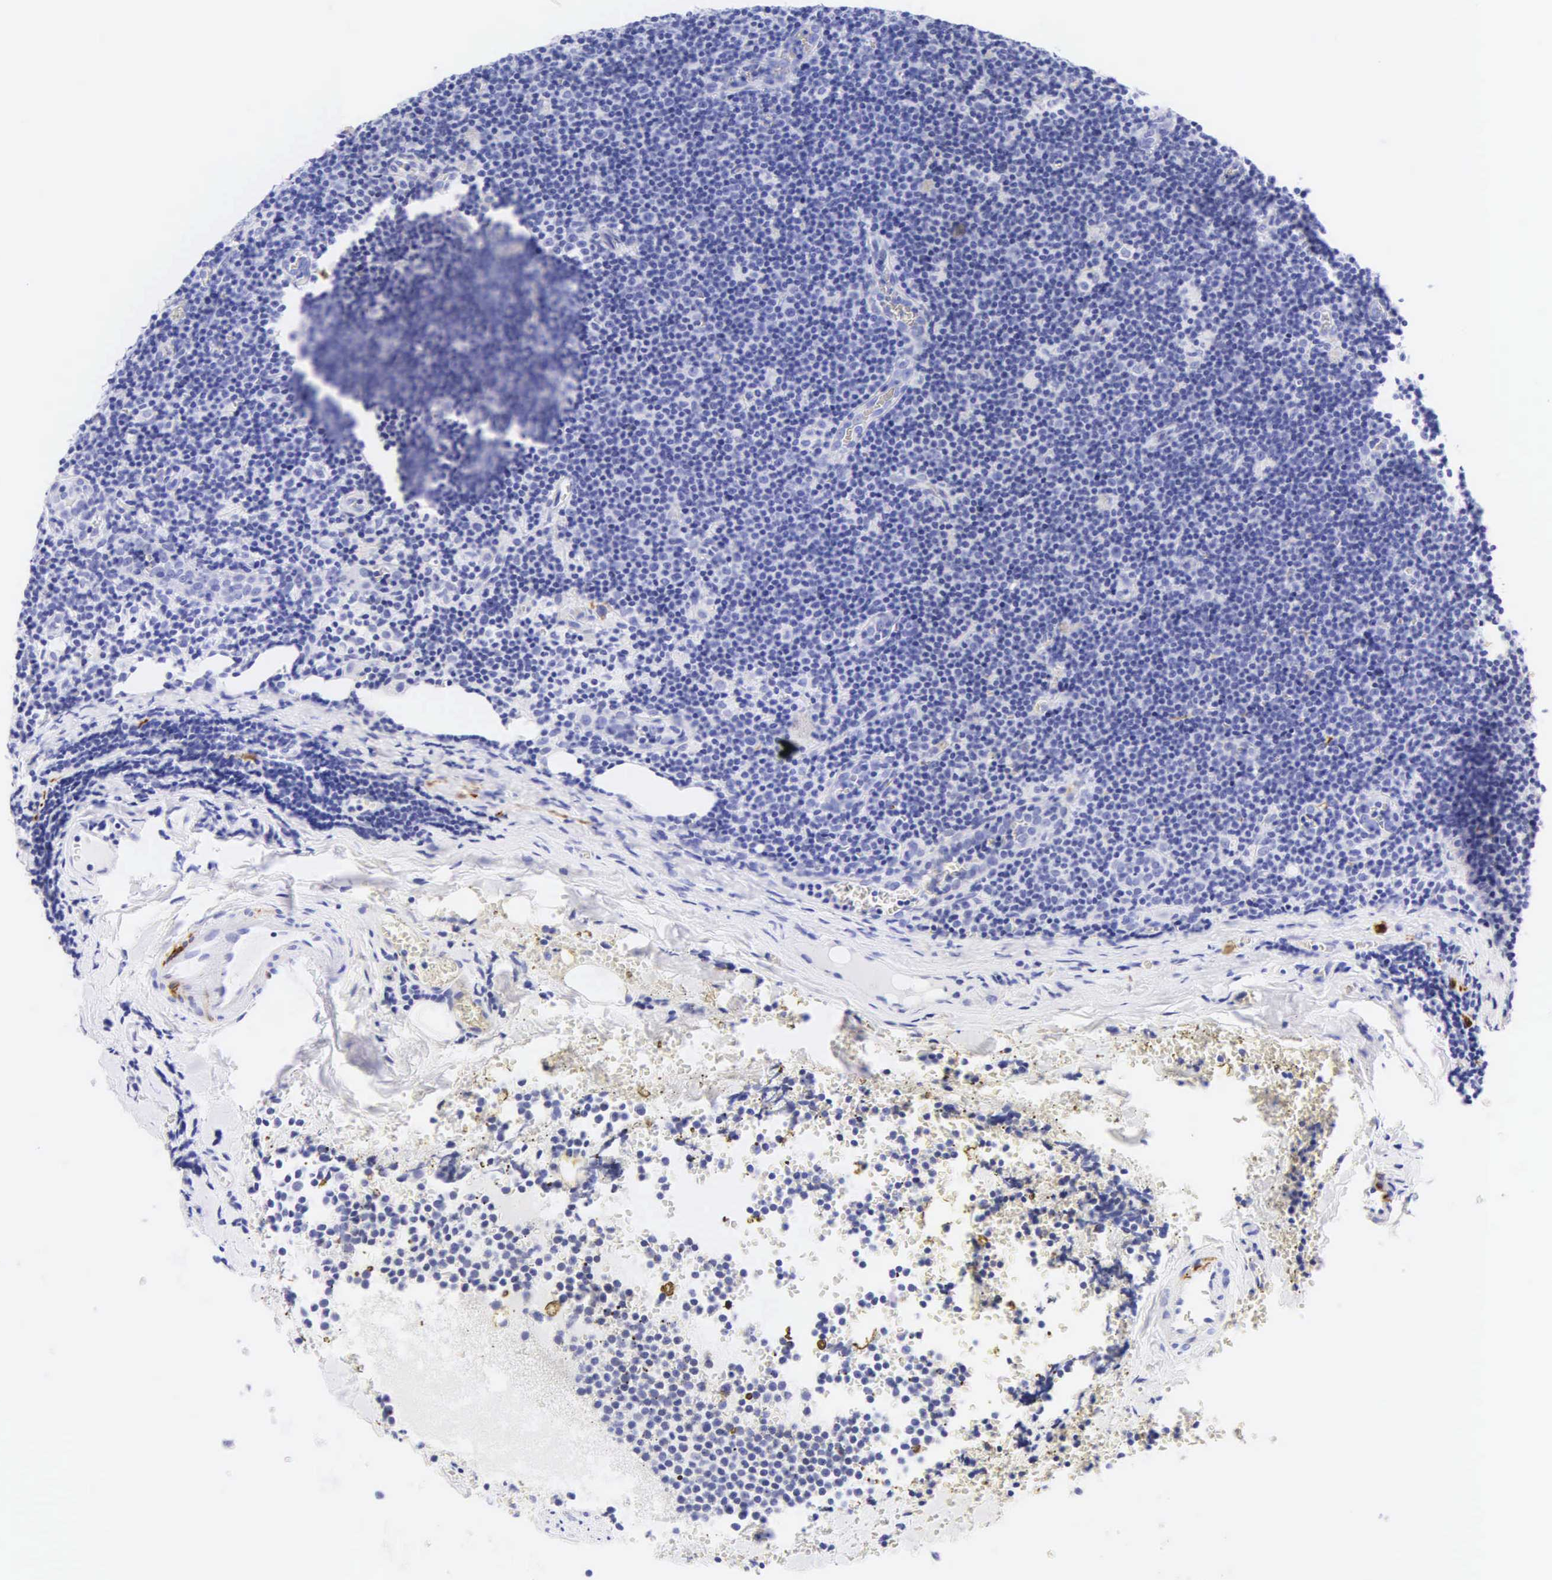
{"staining": {"intensity": "negative", "quantity": "none", "location": "none"}, "tissue": "lymphoma", "cell_type": "Tumor cells", "image_type": "cancer", "snomed": [{"axis": "morphology", "description": "Malignant lymphoma, non-Hodgkin's type, Low grade"}, {"axis": "topography", "description": "Lymph node"}], "caption": "Immunohistochemistry image of neoplastic tissue: human lymphoma stained with DAB (3,3'-diaminobenzidine) reveals no significant protein staining in tumor cells. (Immunohistochemistry (ihc), brightfield microscopy, high magnification).", "gene": "DES", "patient": {"sex": "male", "age": 57}}